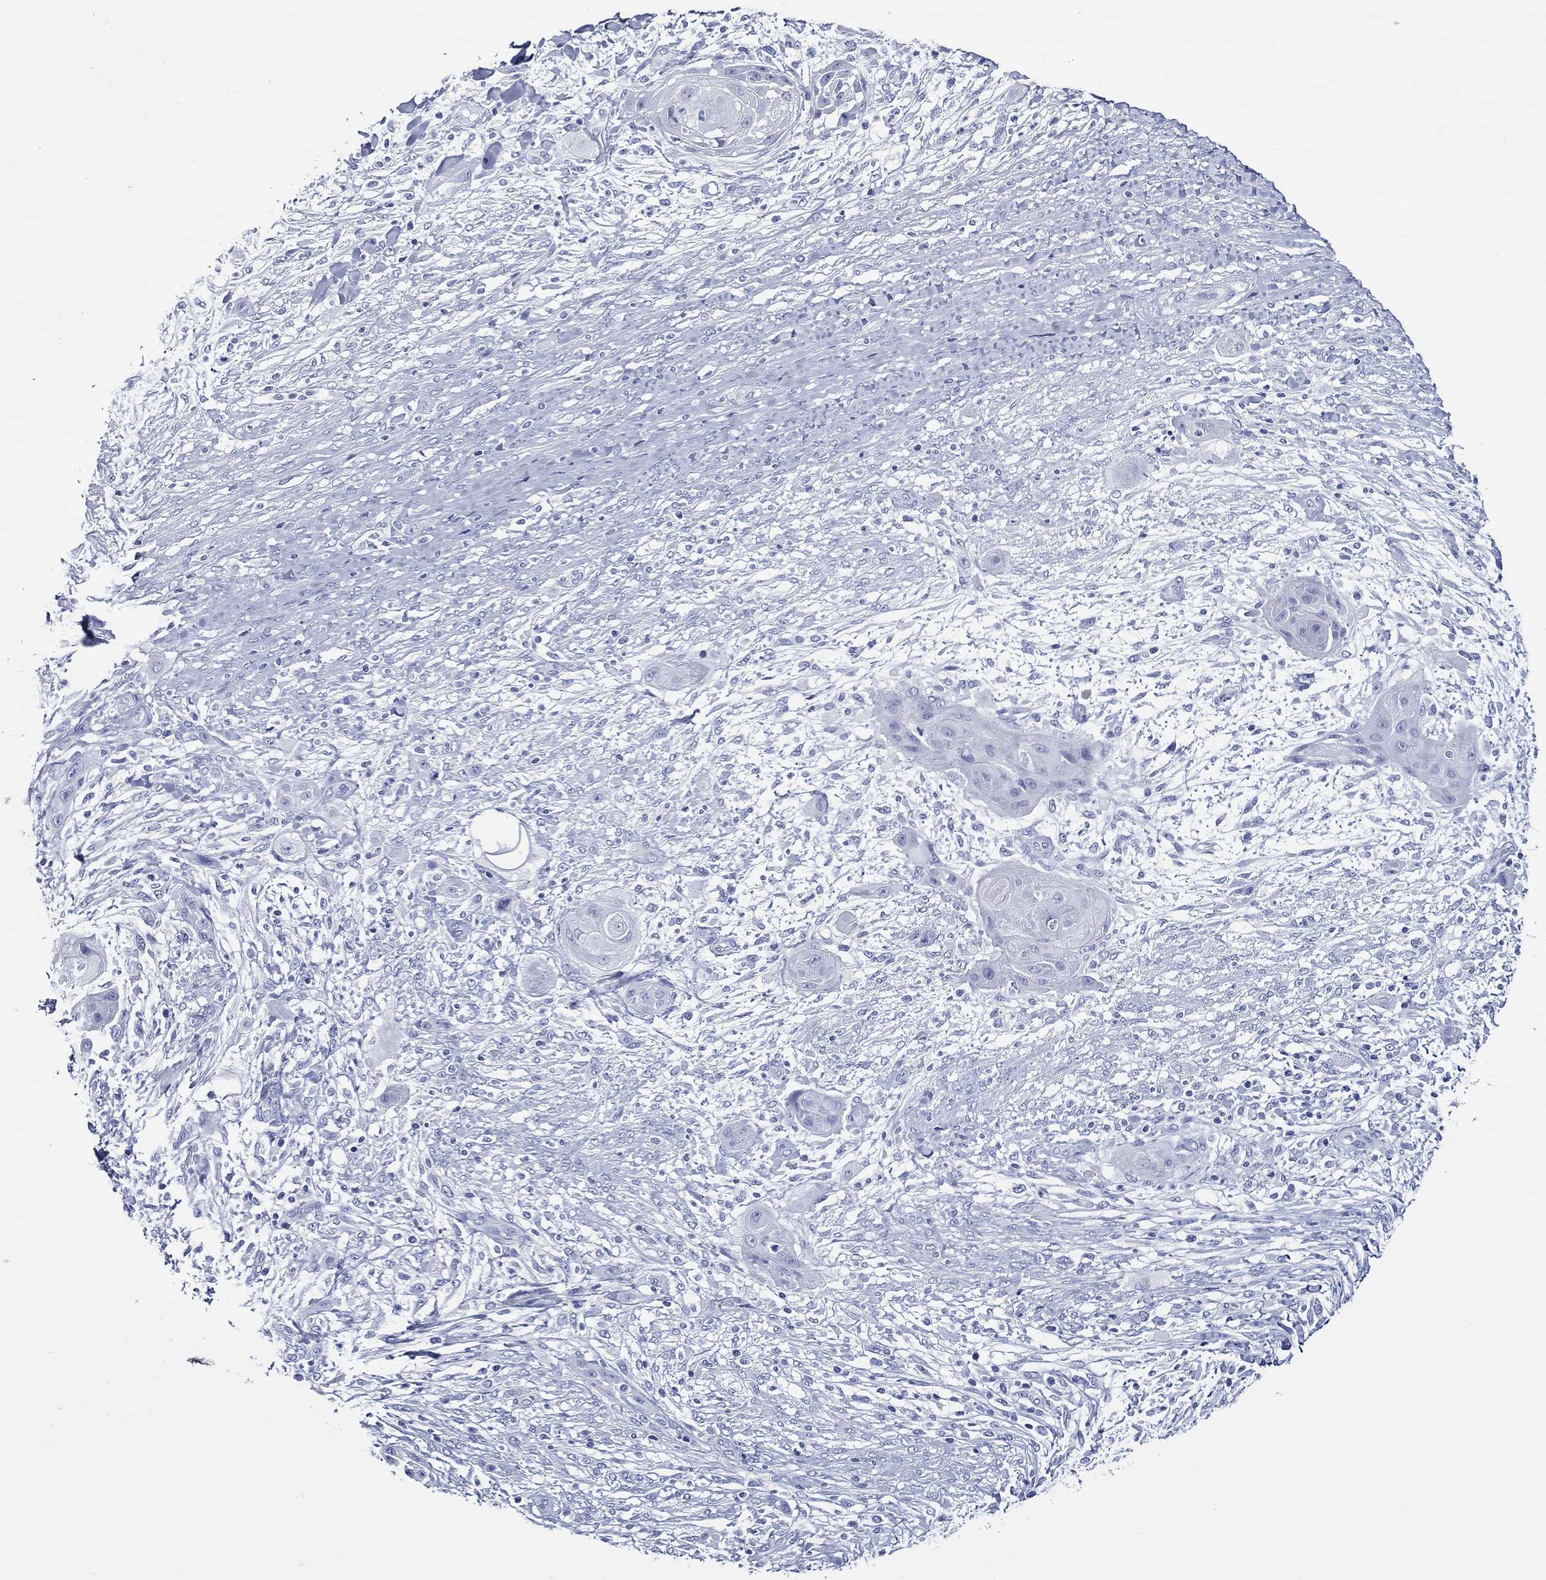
{"staining": {"intensity": "negative", "quantity": "none", "location": "none"}, "tissue": "skin cancer", "cell_type": "Tumor cells", "image_type": "cancer", "snomed": [{"axis": "morphology", "description": "Squamous cell carcinoma, NOS"}, {"axis": "topography", "description": "Skin"}], "caption": "An image of skin squamous cell carcinoma stained for a protein shows no brown staining in tumor cells.", "gene": "ACE2", "patient": {"sex": "male", "age": 62}}